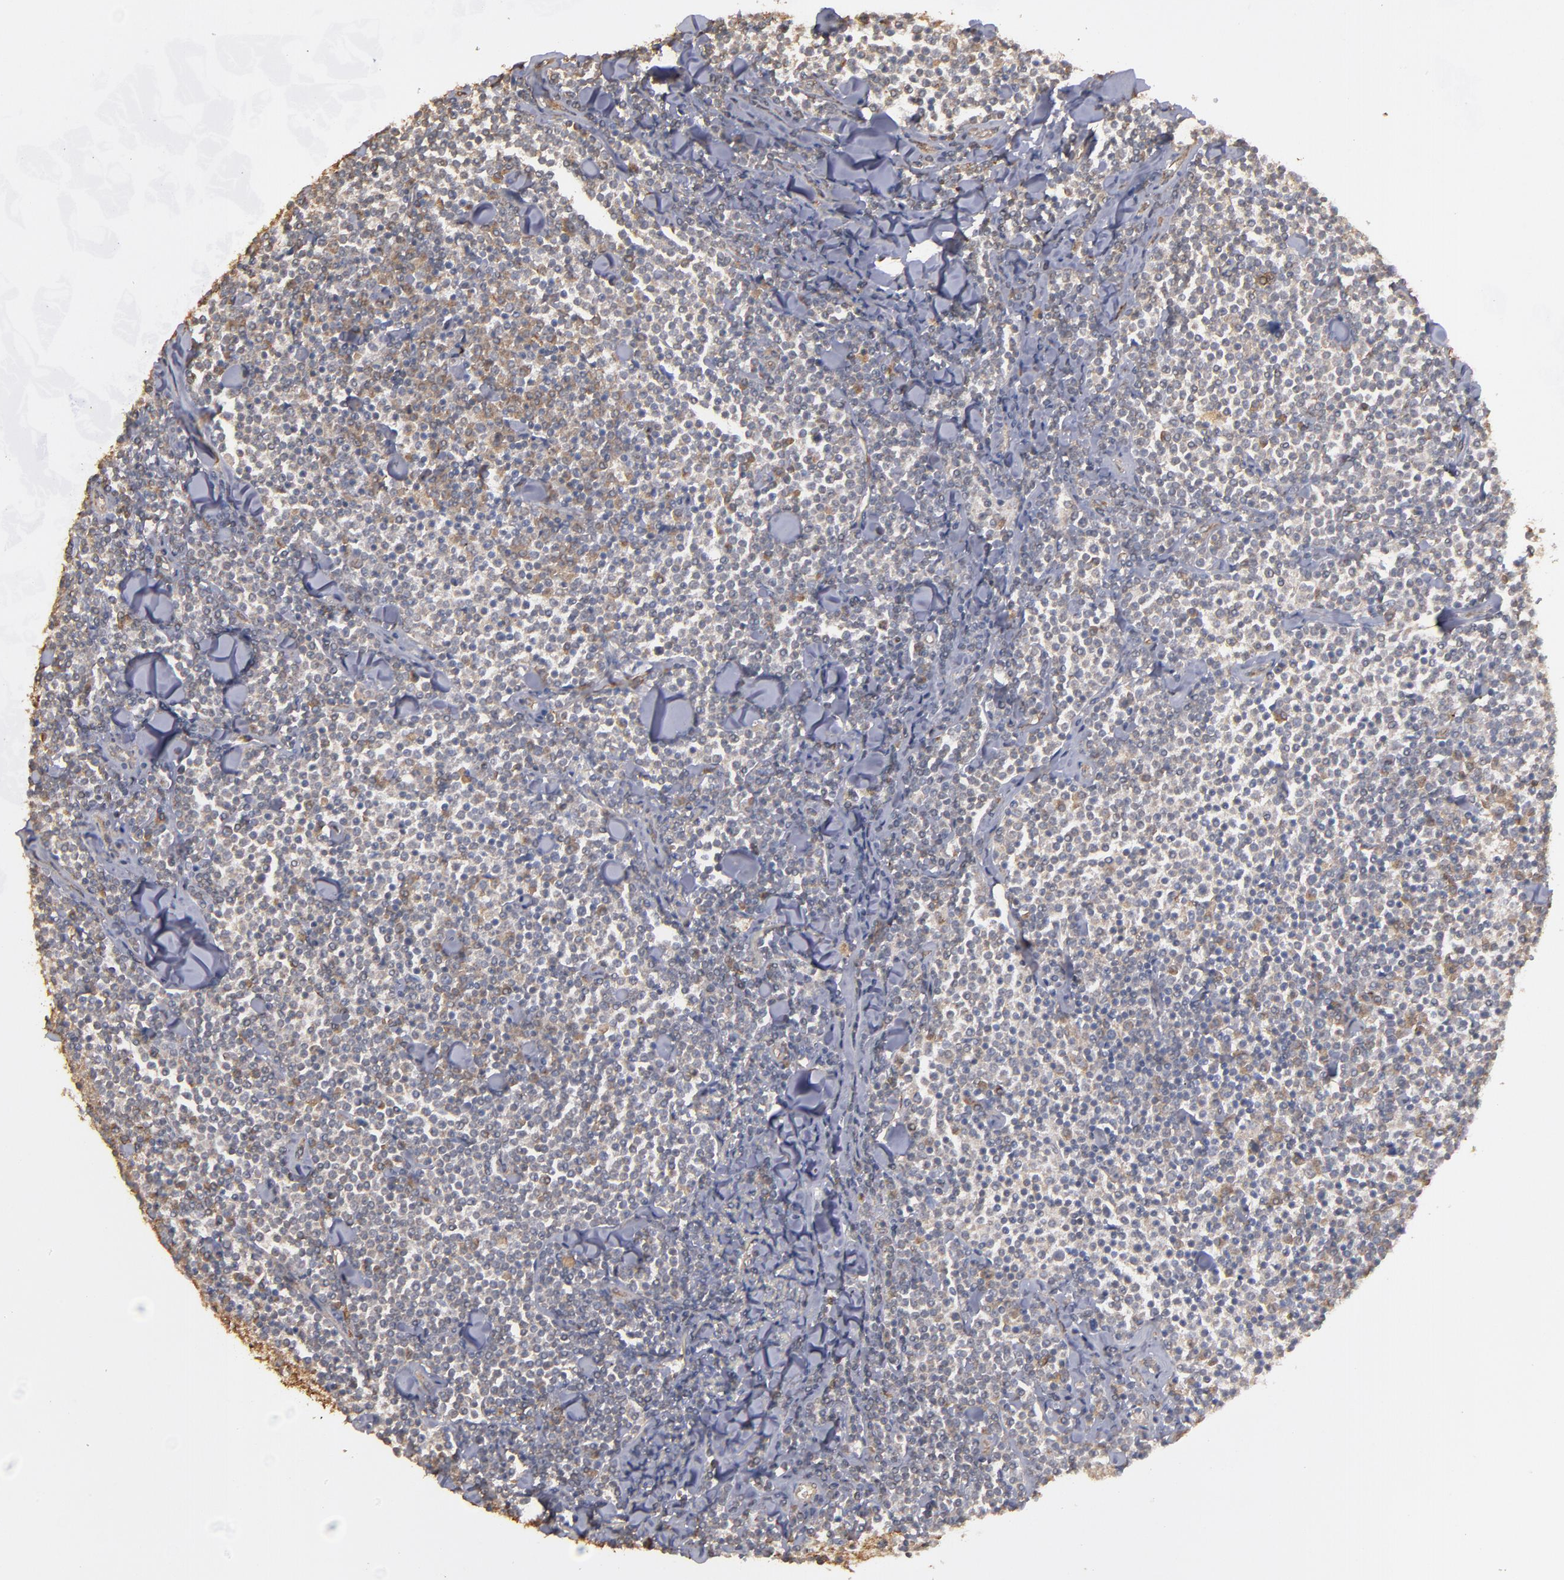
{"staining": {"intensity": "negative", "quantity": "none", "location": "none"}, "tissue": "lymphoma", "cell_type": "Tumor cells", "image_type": "cancer", "snomed": [{"axis": "morphology", "description": "Malignant lymphoma, non-Hodgkin's type, Low grade"}, {"axis": "topography", "description": "Soft tissue"}], "caption": "This is an IHC image of human lymphoma. There is no positivity in tumor cells.", "gene": "DMD", "patient": {"sex": "male", "age": 92}}